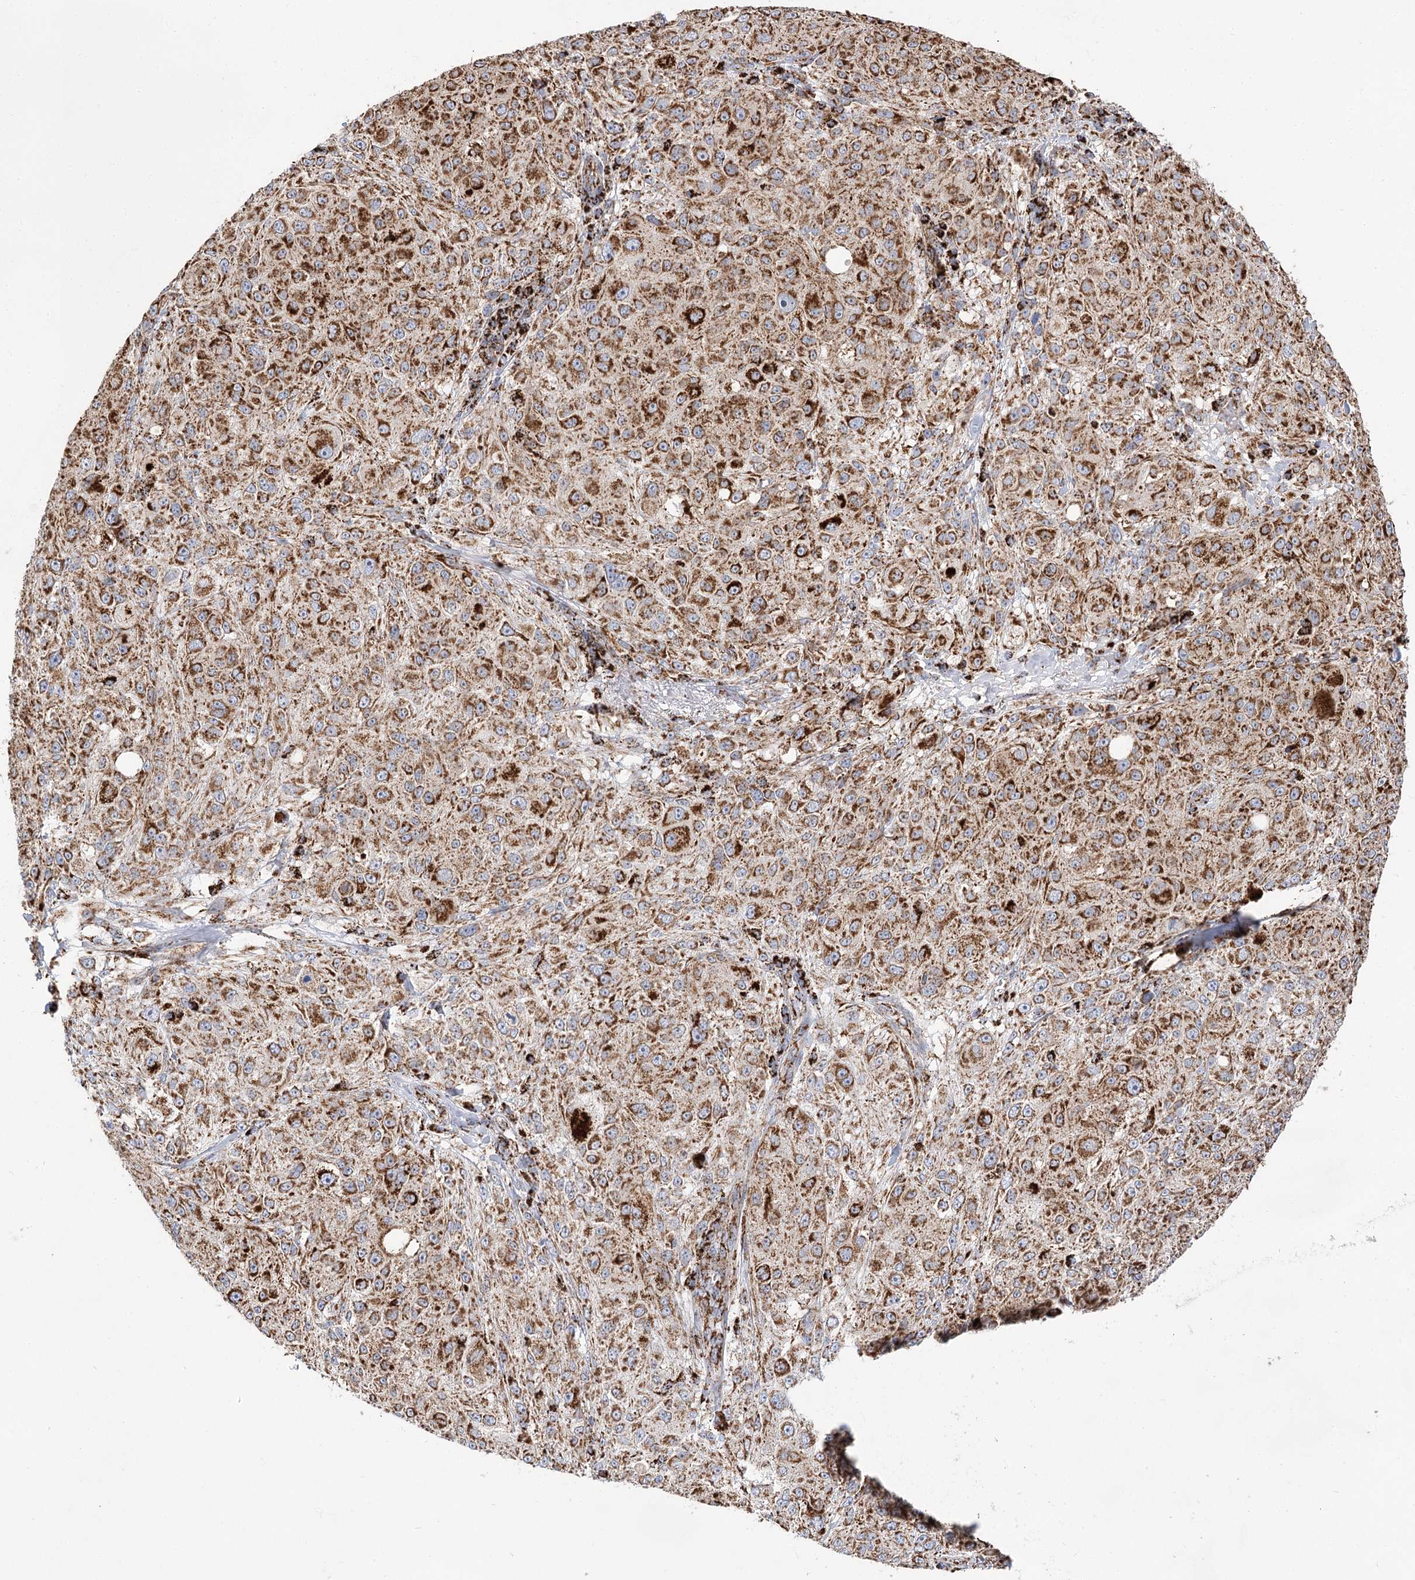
{"staining": {"intensity": "strong", "quantity": ">75%", "location": "cytoplasmic/membranous"}, "tissue": "melanoma", "cell_type": "Tumor cells", "image_type": "cancer", "snomed": [{"axis": "morphology", "description": "Necrosis, NOS"}, {"axis": "morphology", "description": "Malignant melanoma, NOS"}, {"axis": "topography", "description": "Skin"}], "caption": "Malignant melanoma tissue displays strong cytoplasmic/membranous staining in about >75% of tumor cells", "gene": "NADK2", "patient": {"sex": "female", "age": 87}}